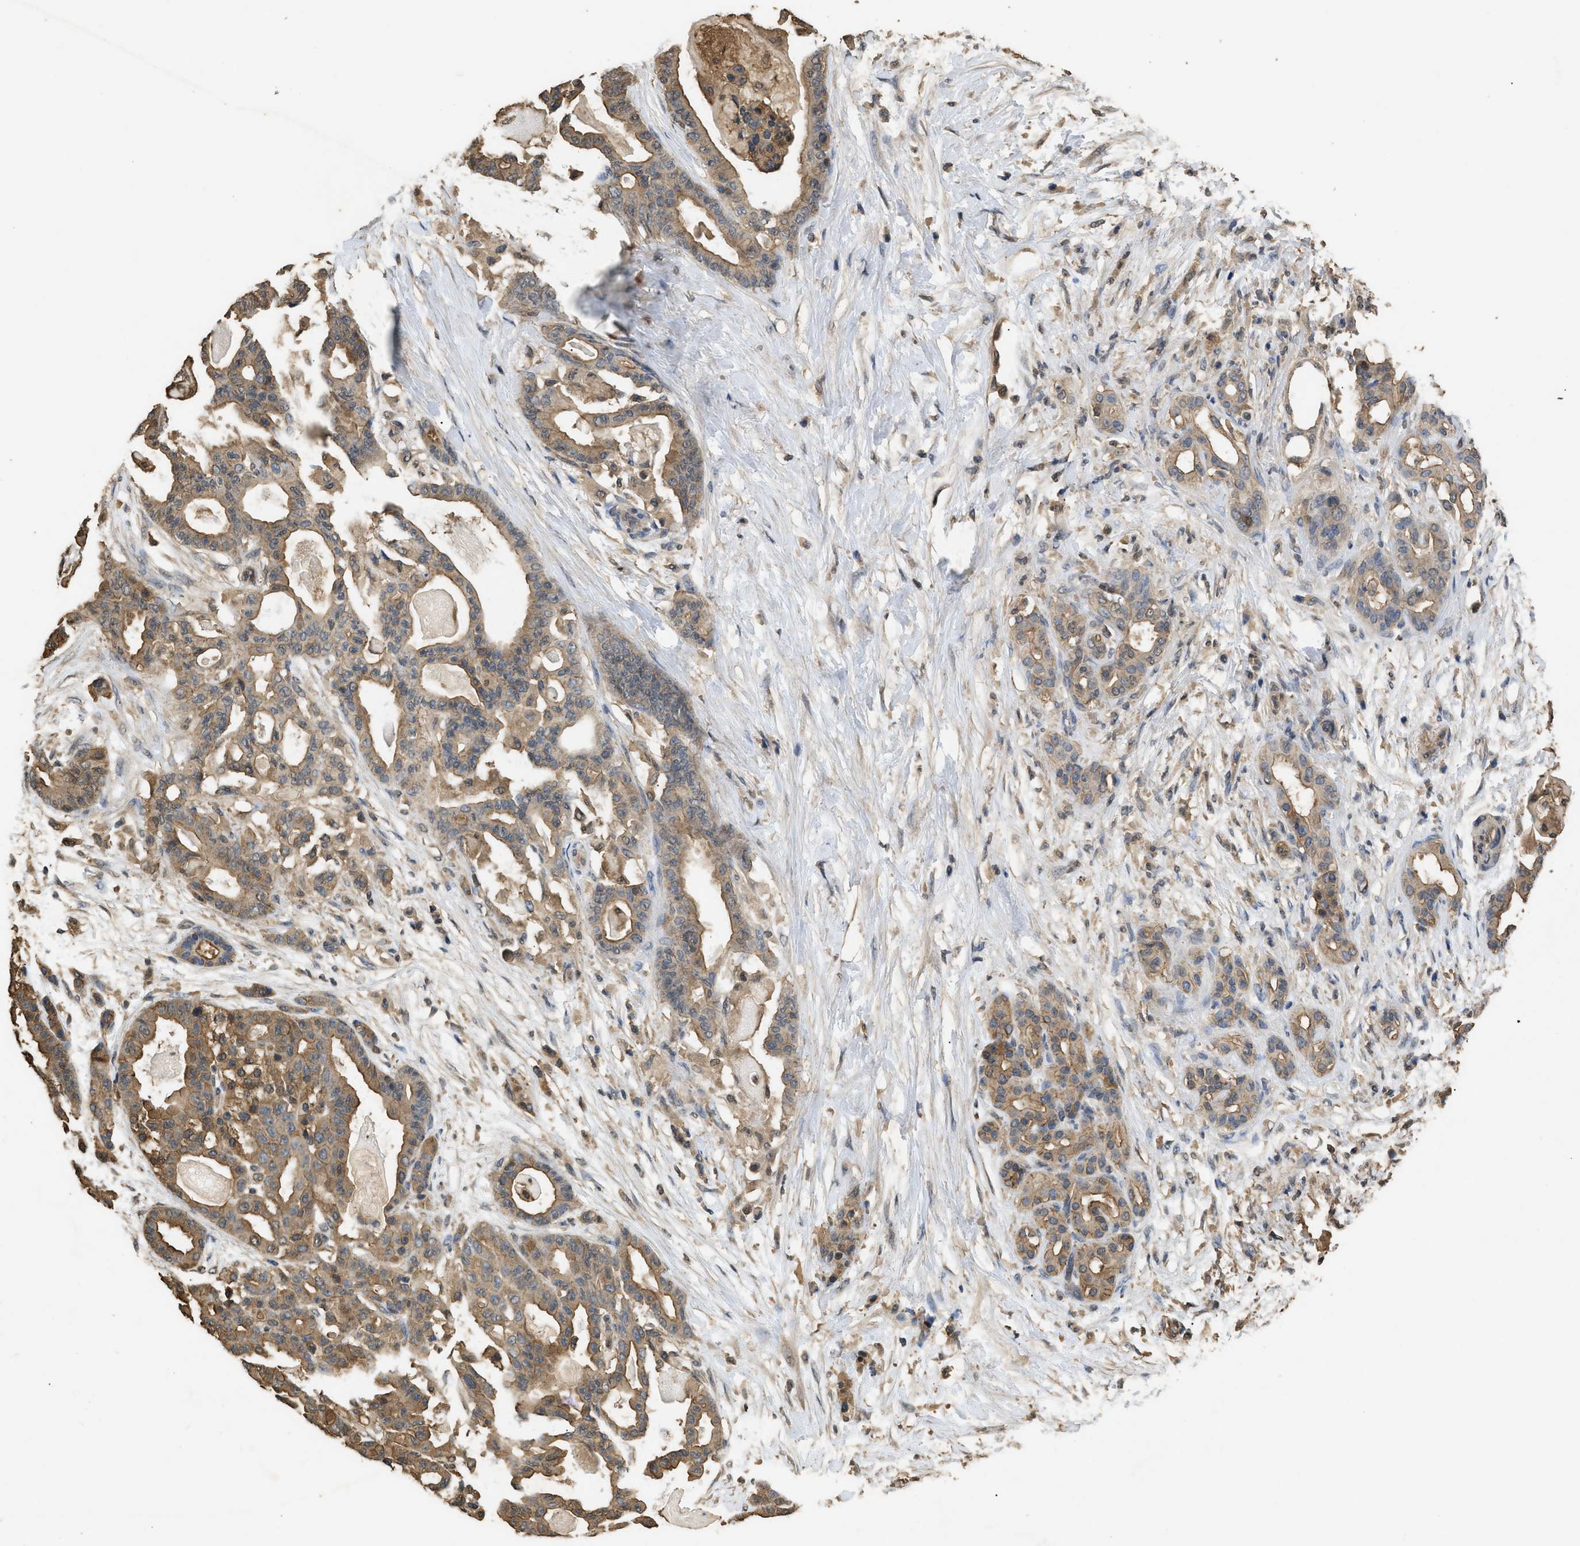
{"staining": {"intensity": "moderate", "quantity": ">75%", "location": "cytoplasmic/membranous"}, "tissue": "pancreatic cancer", "cell_type": "Tumor cells", "image_type": "cancer", "snomed": [{"axis": "morphology", "description": "Adenocarcinoma, NOS"}, {"axis": "topography", "description": "Pancreas"}], "caption": "Adenocarcinoma (pancreatic) stained with immunohistochemistry (IHC) demonstrates moderate cytoplasmic/membranous expression in about >75% of tumor cells.", "gene": "CALM1", "patient": {"sex": "male", "age": 63}}